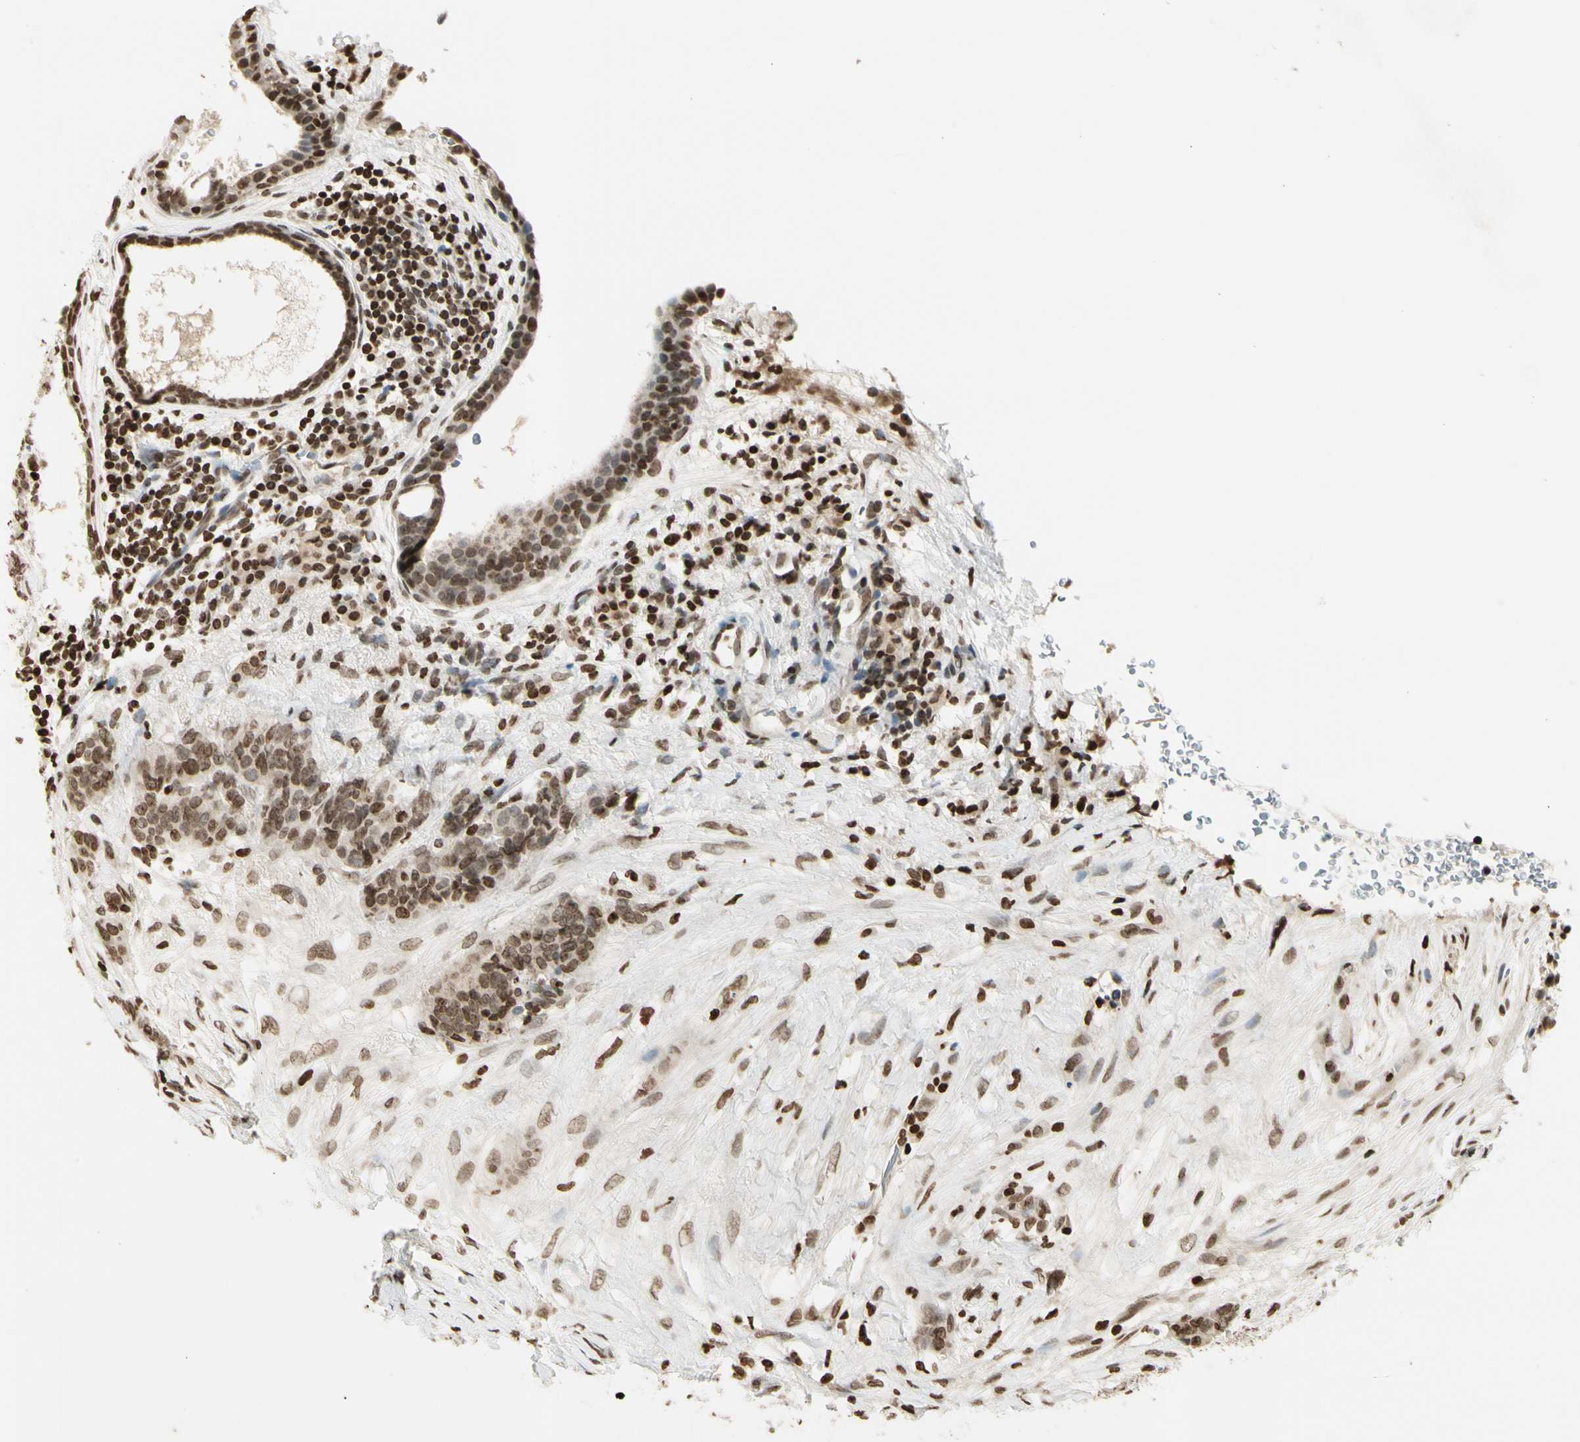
{"staining": {"intensity": "moderate", "quantity": ">75%", "location": "nuclear"}, "tissue": "breast cancer", "cell_type": "Tumor cells", "image_type": "cancer", "snomed": [{"axis": "morphology", "description": "Duct carcinoma"}, {"axis": "topography", "description": "Breast"}], "caption": "Protein staining by IHC demonstrates moderate nuclear staining in approximately >75% of tumor cells in breast invasive ductal carcinoma.", "gene": "RORA", "patient": {"sex": "female", "age": 40}}